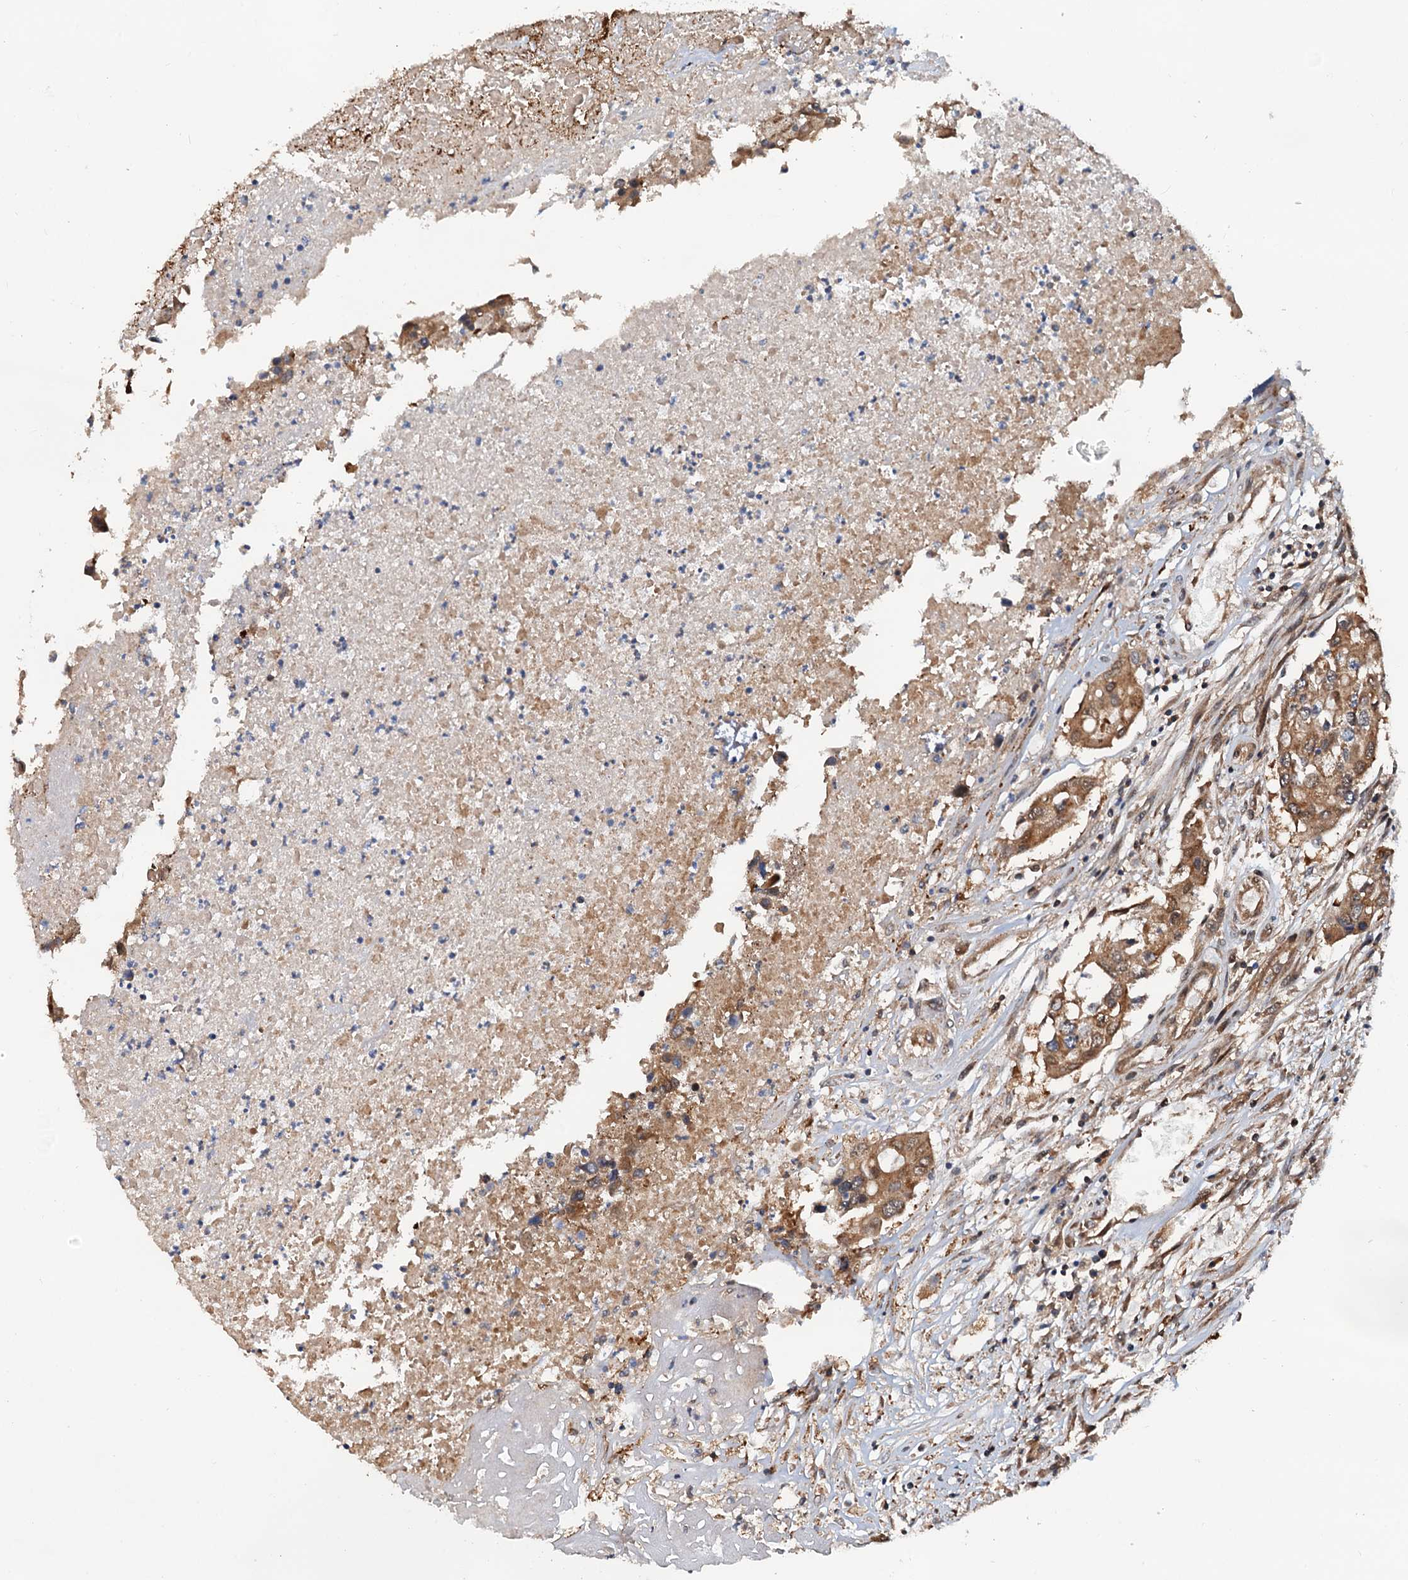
{"staining": {"intensity": "moderate", "quantity": ">75%", "location": "cytoplasmic/membranous"}, "tissue": "colorectal cancer", "cell_type": "Tumor cells", "image_type": "cancer", "snomed": [{"axis": "morphology", "description": "Adenocarcinoma, NOS"}, {"axis": "topography", "description": "Colon"}], "caption": "Colorectal cancer stained with a protein marker exhibits moderate staining in tumor cells.", "gene": "AAGAB", "patient": {"sex": "male", "age": 77}}